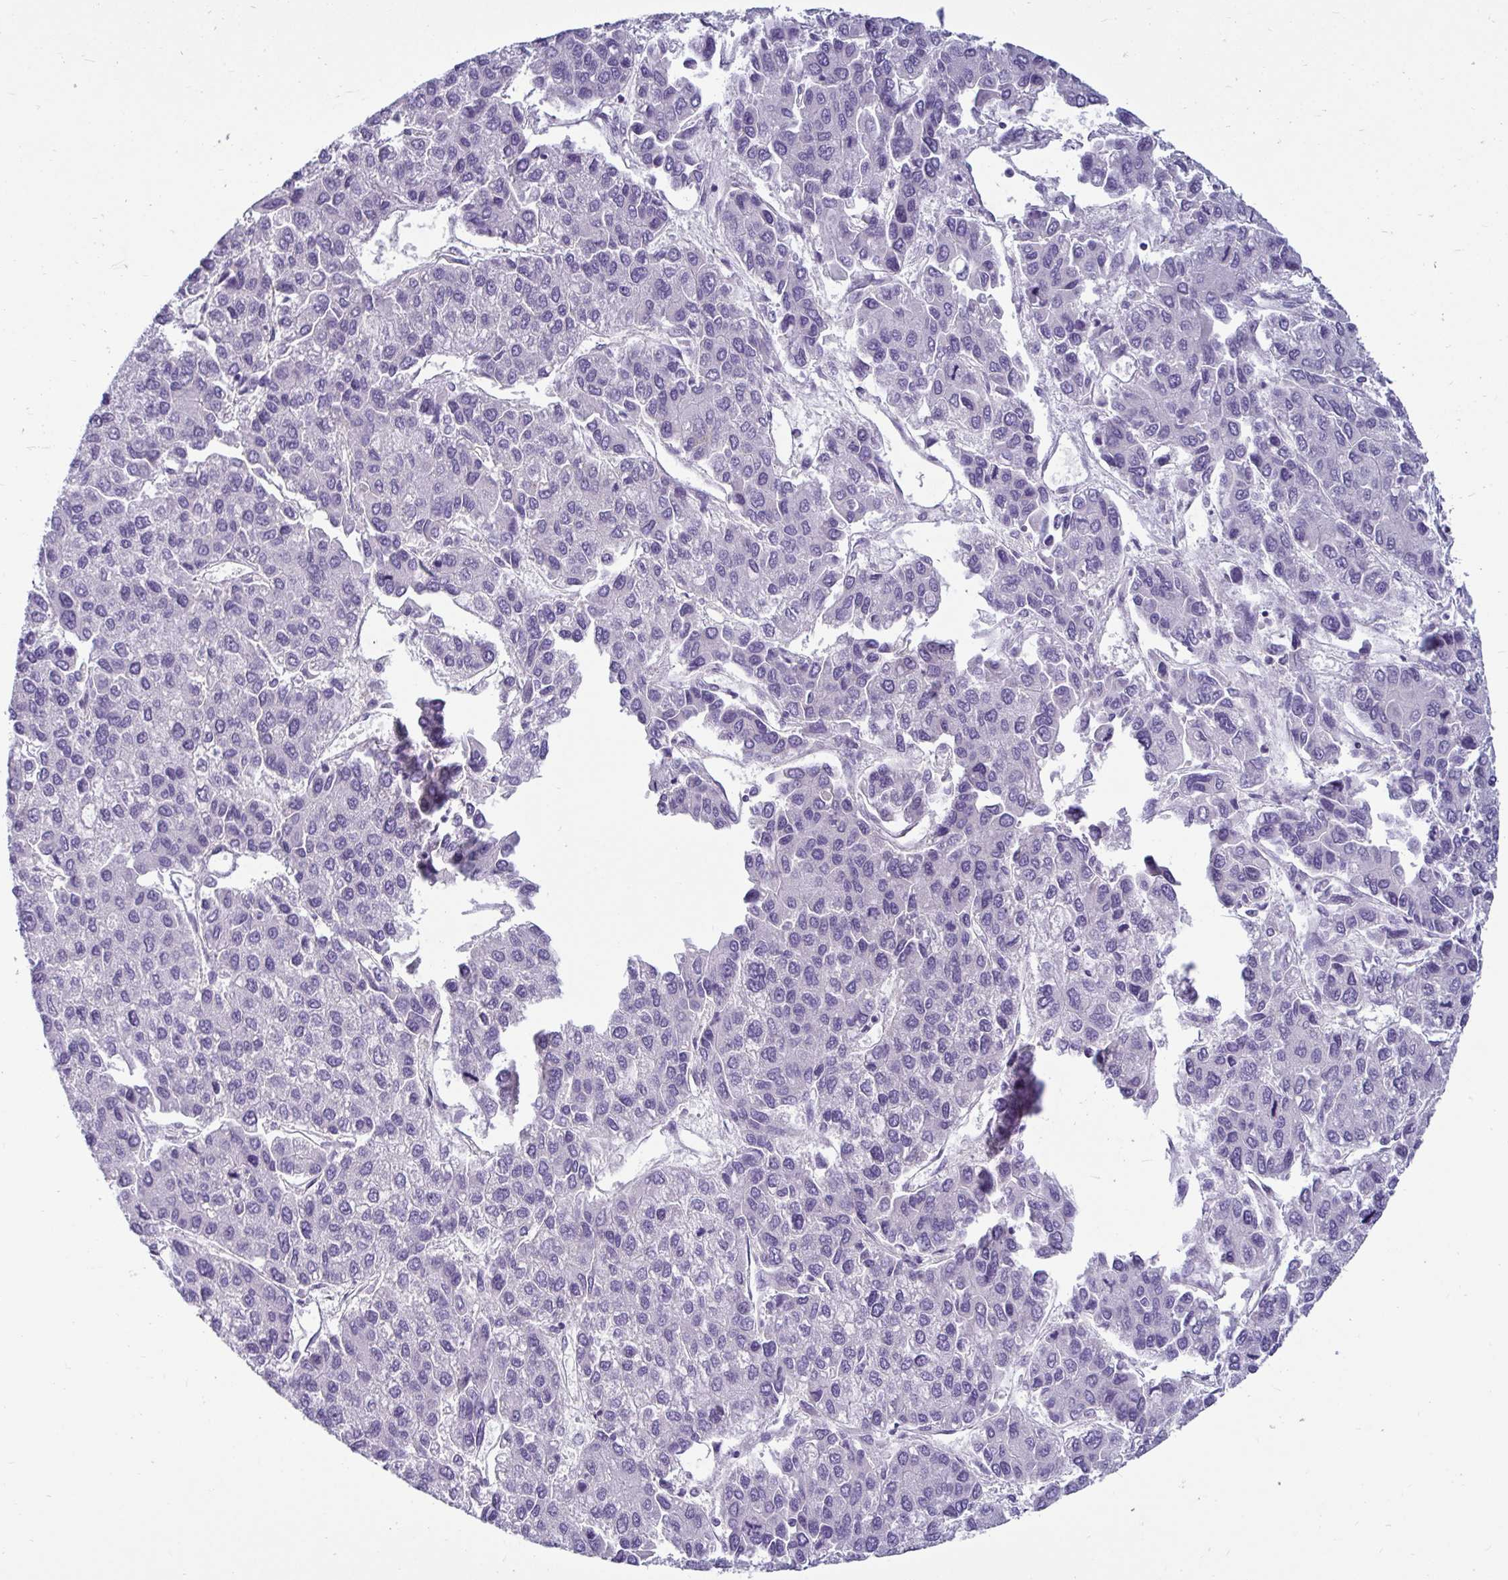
{"staining": {"intensity": "negative", "quantity": "none", "location": "none"}, "tissue": "liver cancer", "cell_type": "Tumor cells", "image_type": "cancer", "snomed": [{"axis": "morphology", "description": "Carcinoma, Hepatocellular, NOS"}, {"axis": "topography", "description": "Liver"}], "caption": "This is an immunohistochemistry photomicrograph of human liver hepatocellular carcinoma. There is no expression in tumor cells.", "gene": "CTSZ", "patient": {"sex": "female", "age": 66}}